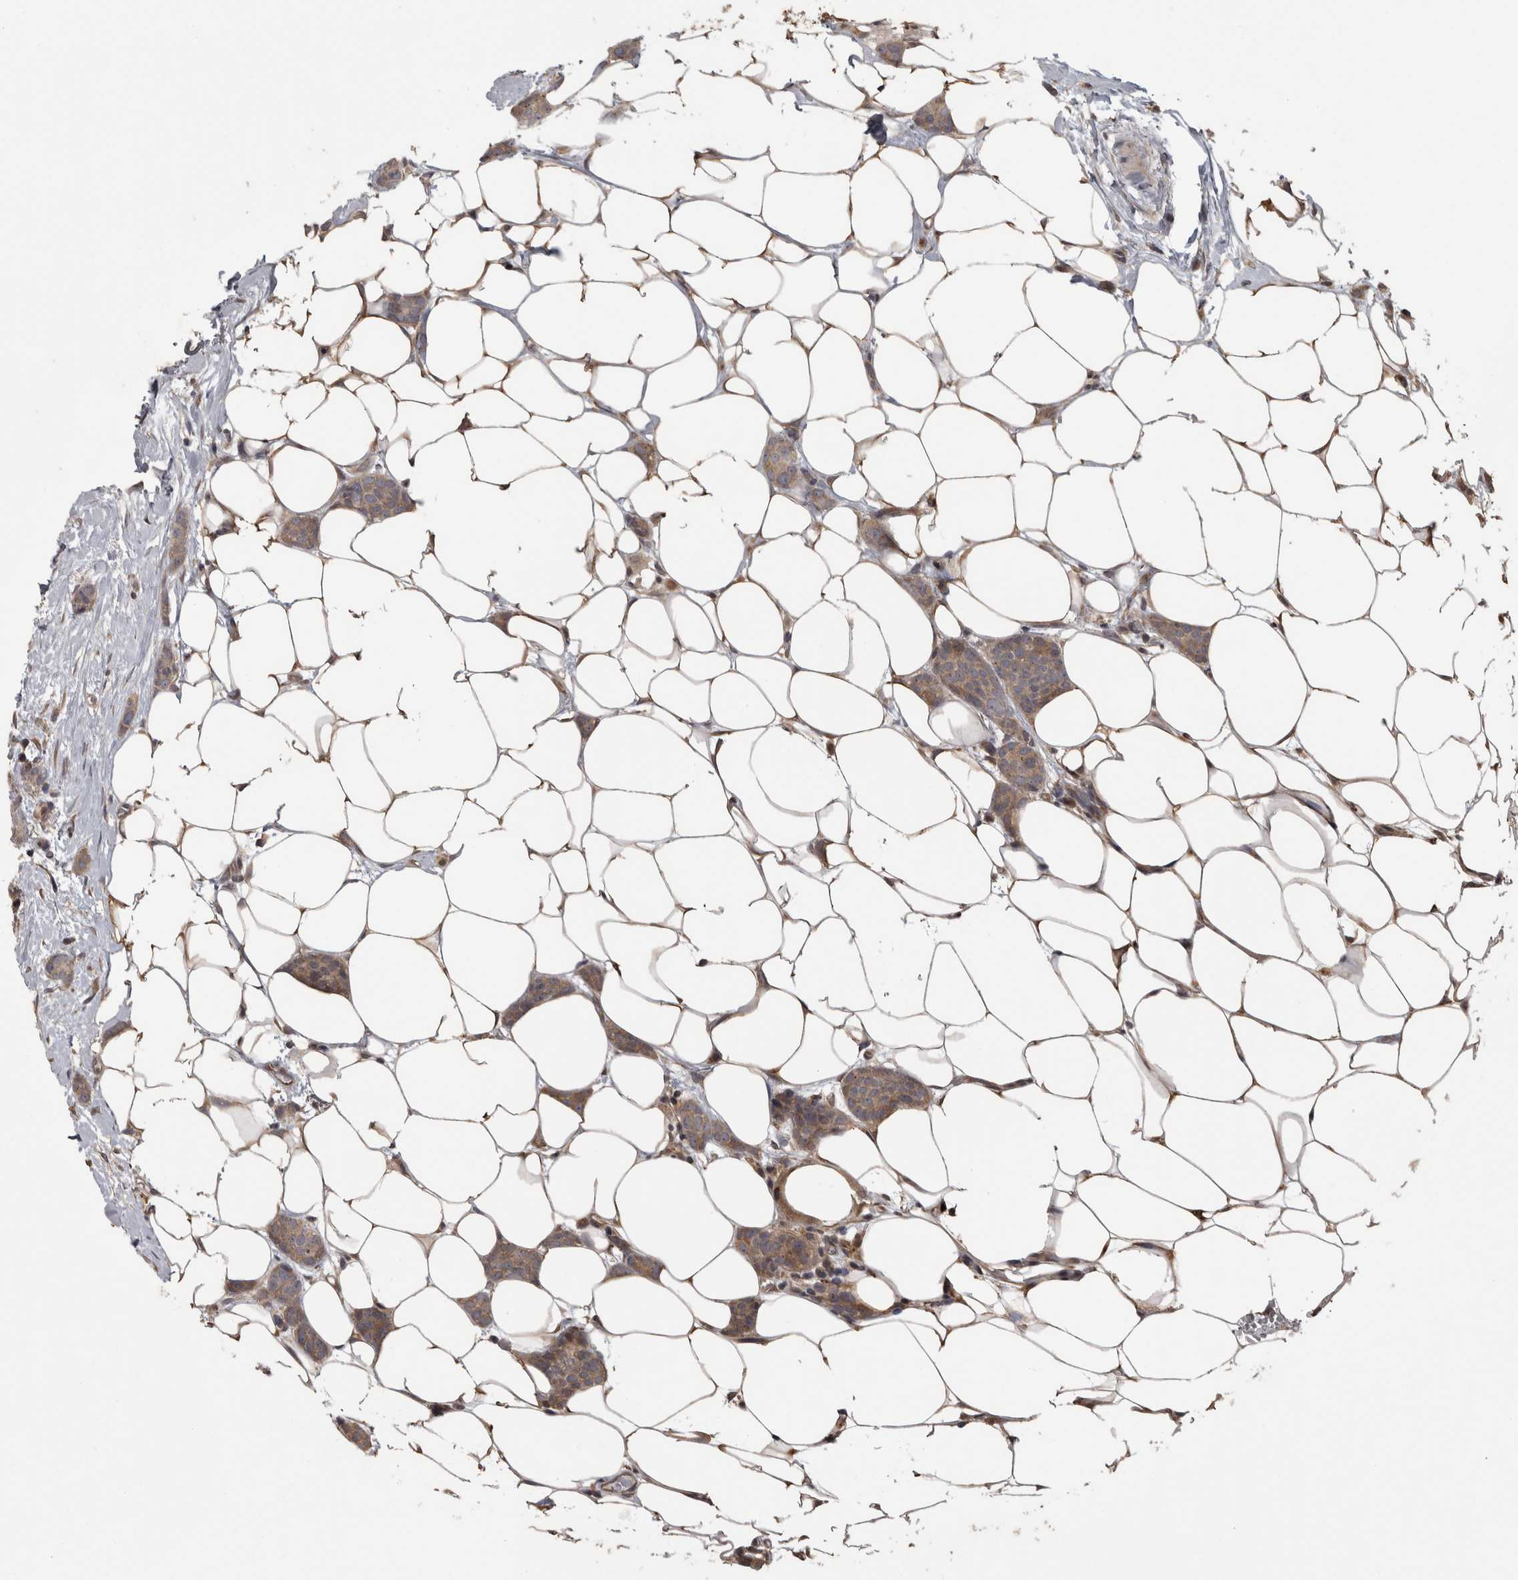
{"staining": {"intensity": "weak", "quantity": ">75%", "location": "cytoplasmic/membranous"}, "tissue": "breast cancer", "cell_type": "Tumor cells", "image_type": "cancer", "snomed": [{"axis": "morphology", "description": "Lobular carcinoma"}, {"axis": "topography", "description": "Skin"}, {"axis": "topography", "description": "Breast"}], "caption": "The micrograph displays a brown stain indicating the presence of a protein in the cytoplasmic/membranous of tumor cells in breast cancer (lobular carcinoma).", "gene": "RAB29", "patient": {"sex": "female", "age": 46}}